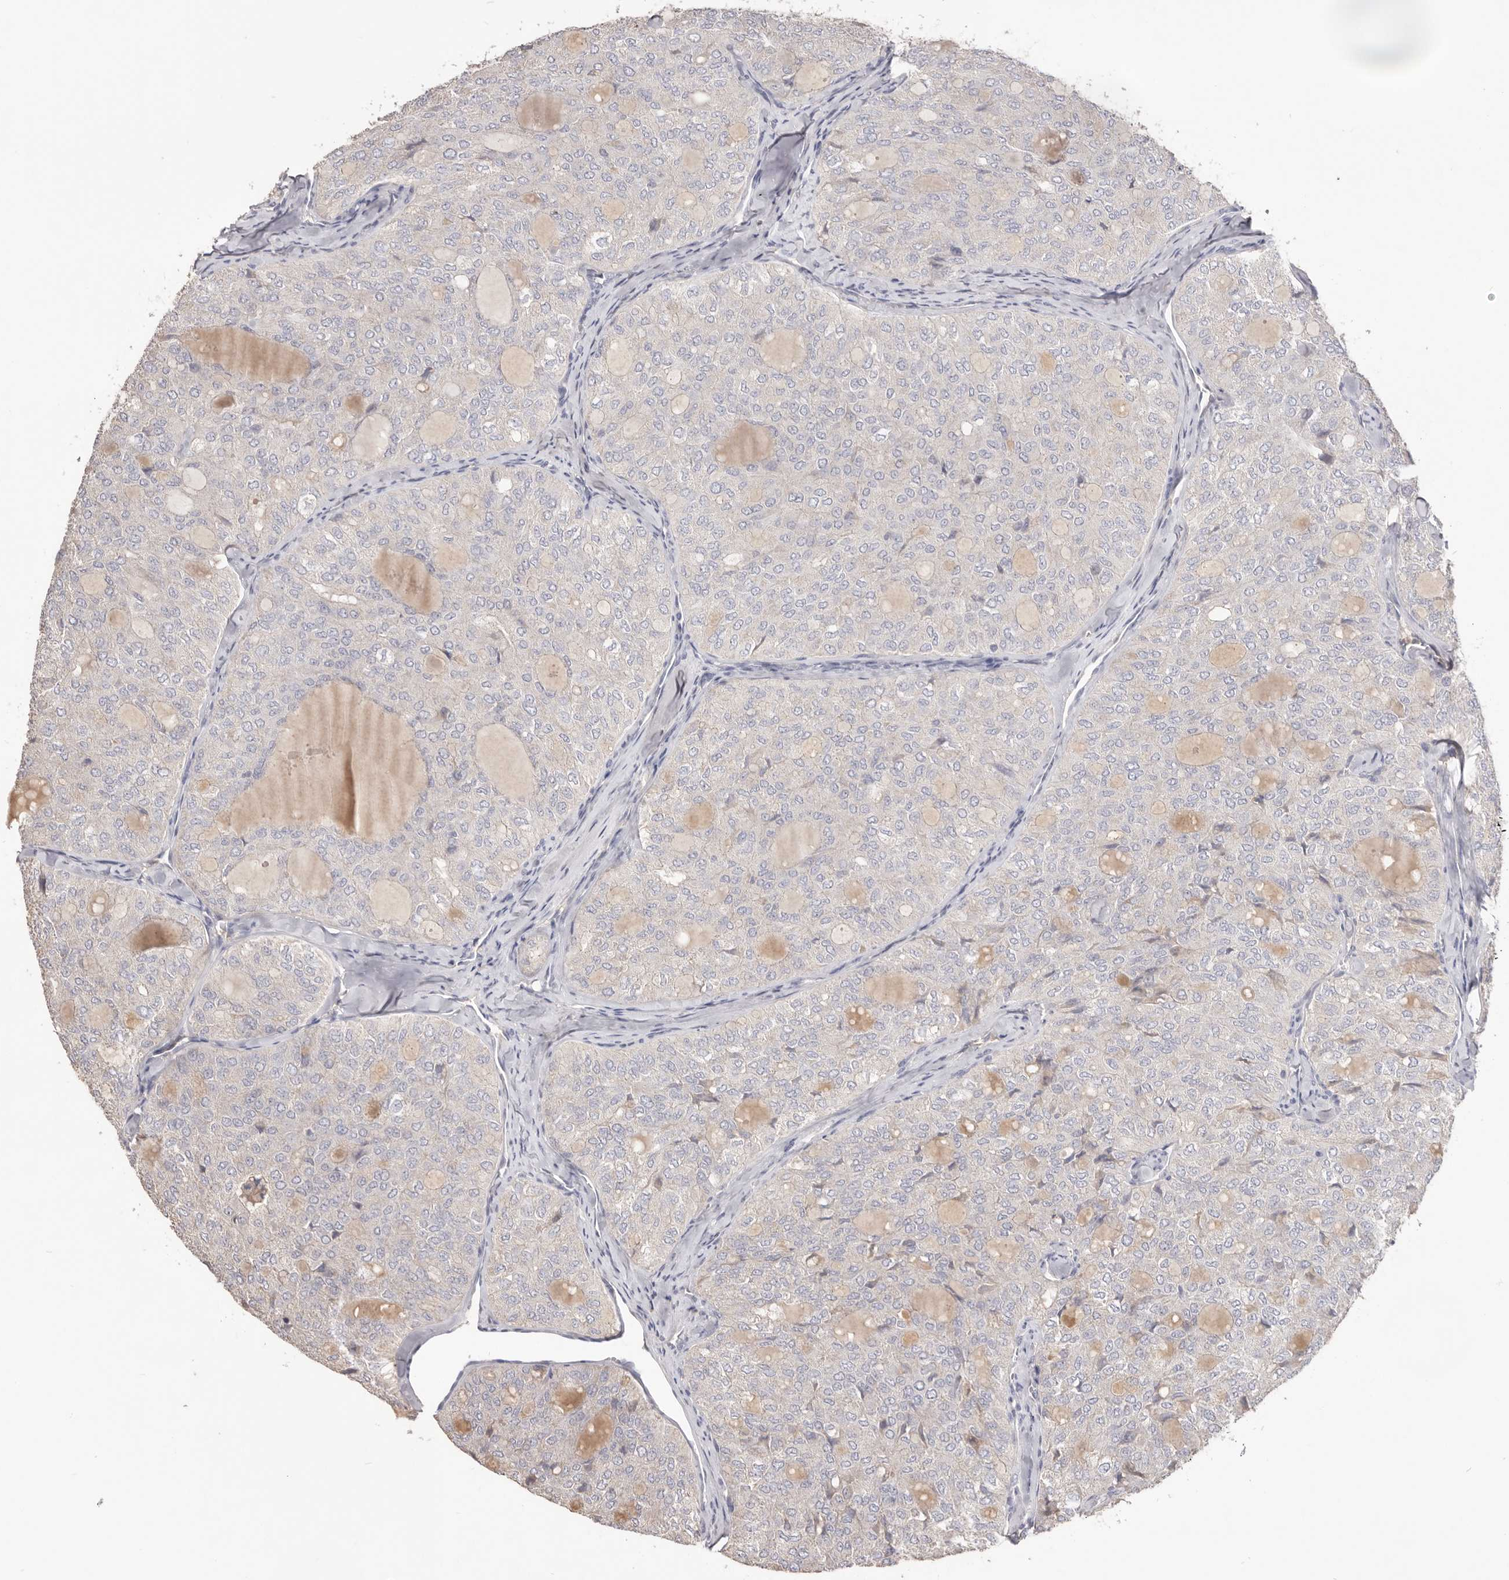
{"staining": {"intensity": "negative", "quantity": "none", "location": "none"}, "tissue": "thyroid cancer", "cell_type": "Tumor cells", "image_type": "cancer", "snomed": [{"axis": "morphology", "description": "Follicular adenoma carcinoma, NOS"}, {"axis": "topography", "description": "Thyroid gland"}], "caption": "Protein analysis of thyroid cancer (follicular adenoma carcinoma) demonstrates no significant positivity in tumor cells. (Brightfield microscopy of DAB immunohistochemistry at high magnification).", "gene": "HCAR2", "patient": {"sex": "male", "age": 75}}